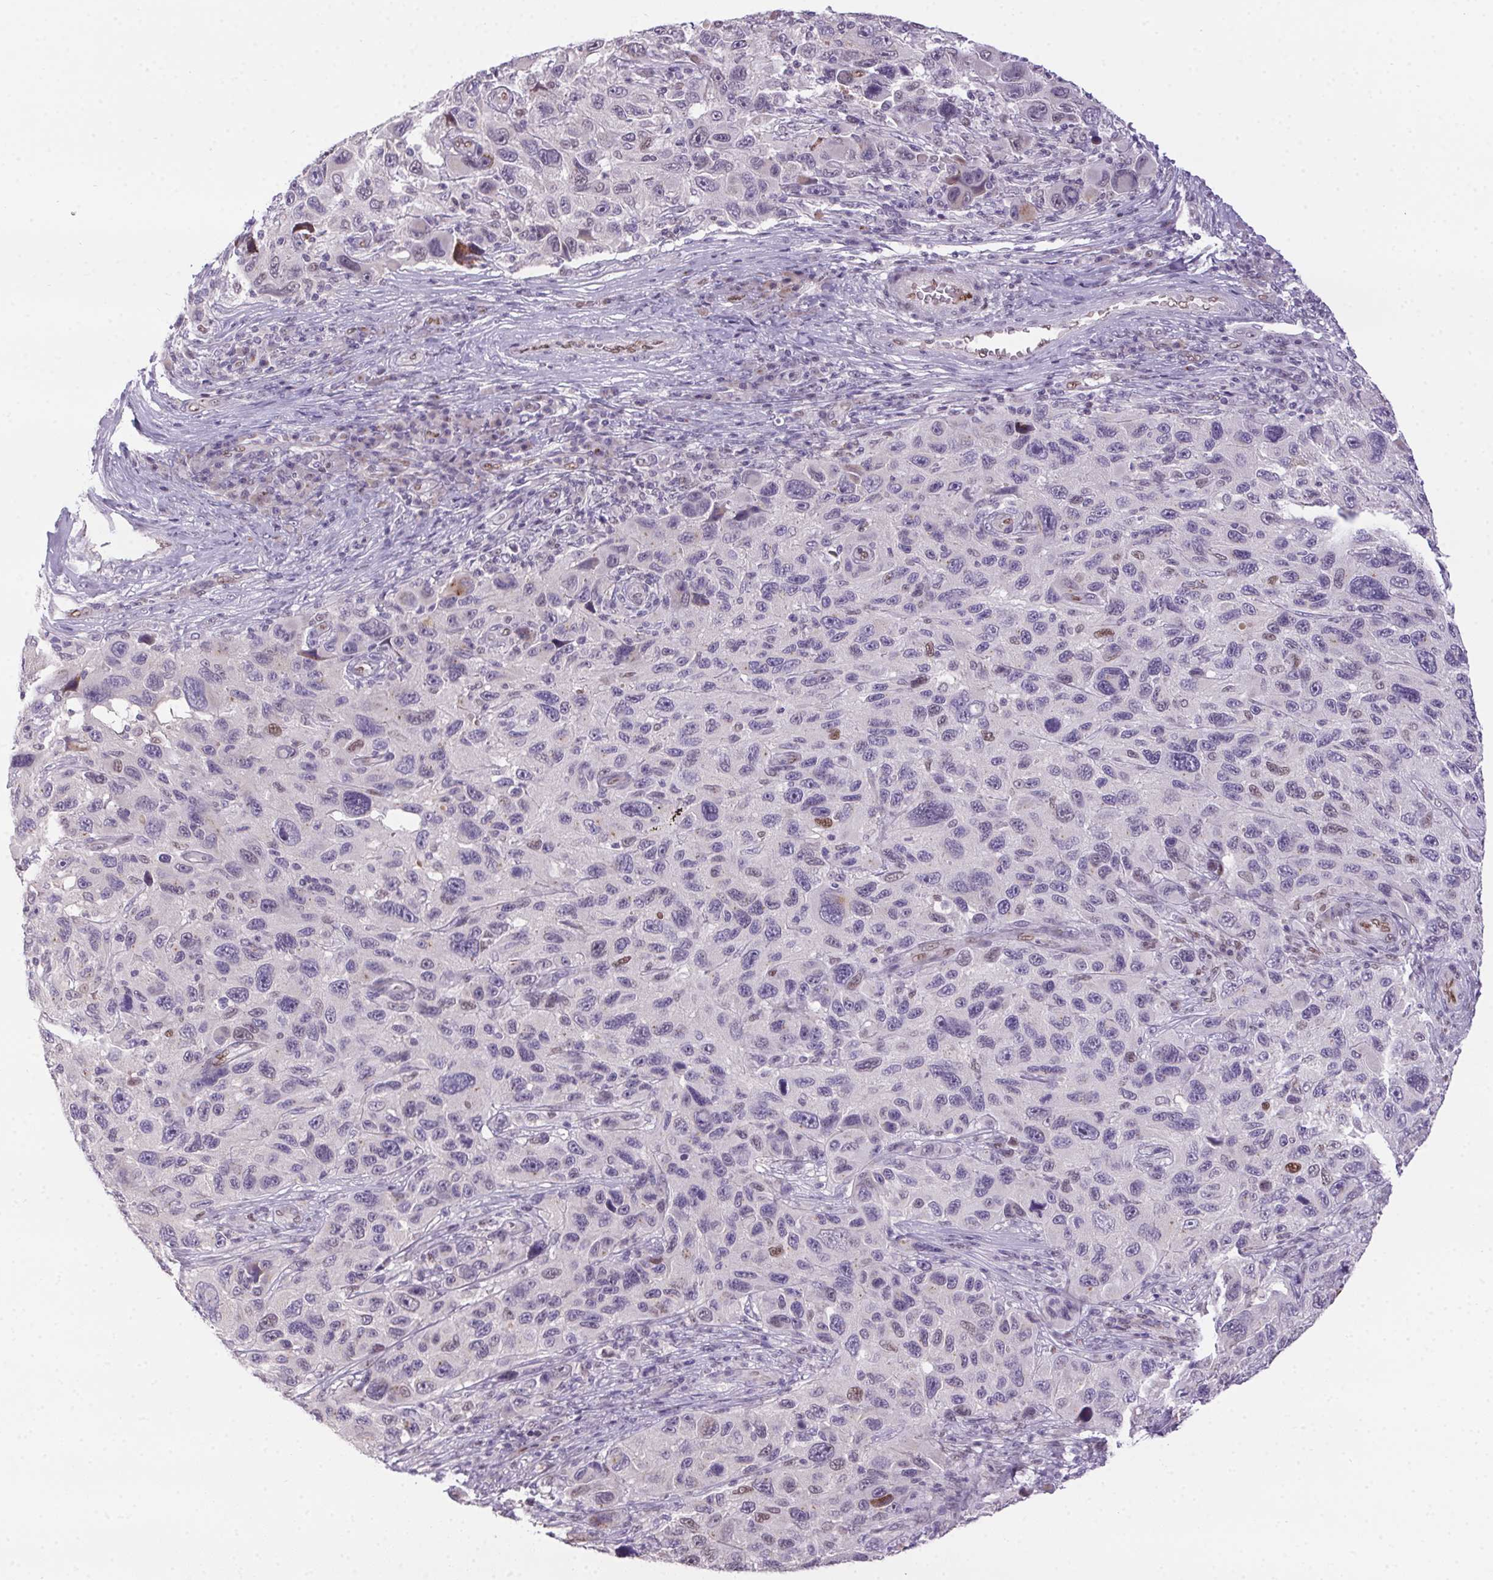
{"staining": {"intensity": "moderate", "quantity": "<25%", "location": "nuclear"}, "tissue": "melanoma", "cell_type": "Tumor cells", "image_type": "cancer", "snomed": [{"axis": "morphology", "description": "Malignant melanoma, NOS"}, {"axis": "topography", "description": "Skin"}], "caption": "IHC histopathology image of melanoma stained for a protein (brown), which demonstrates low levels of moderate nuclear expression in about <25% of tumor cells.", "gene": "SP9", "patient": {"sex": "male", "age": 53}}